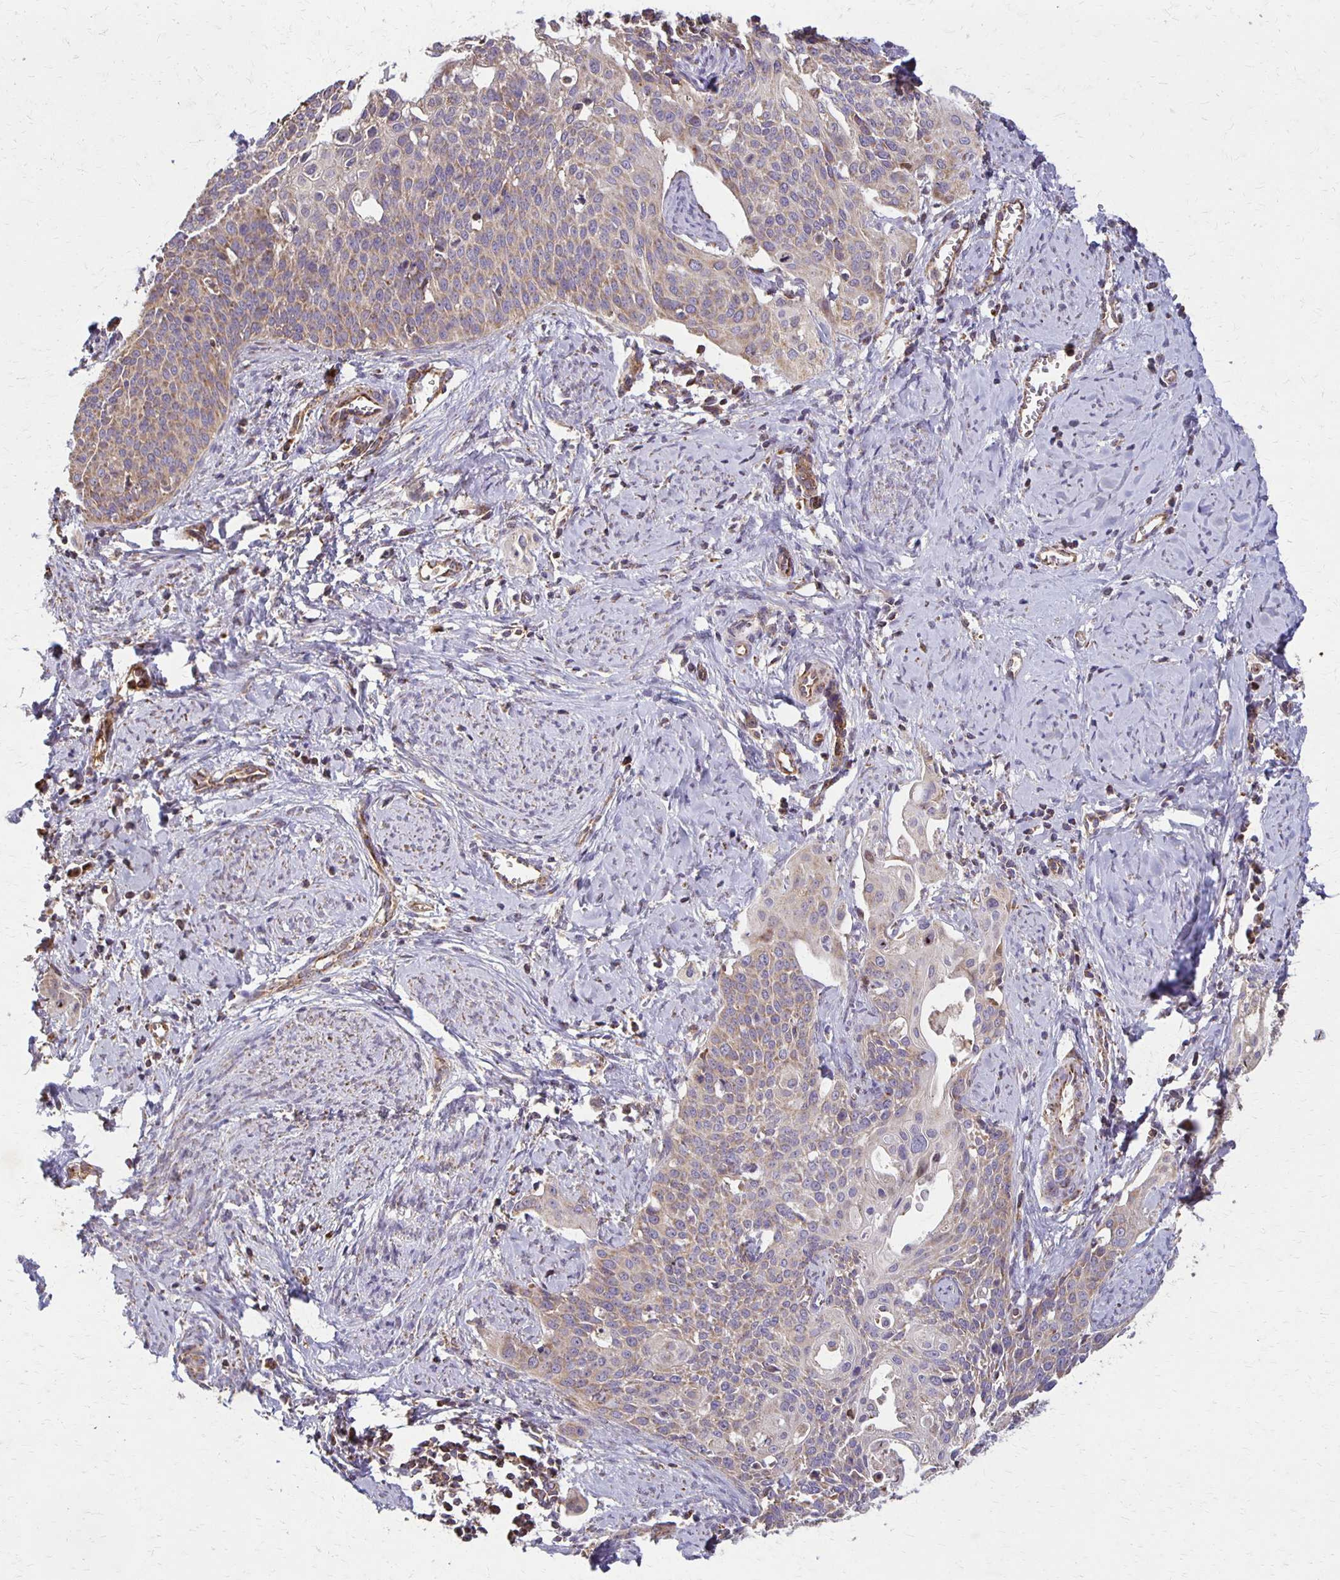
{"staining": {"intensity": "moderate", "quantity": "25%-75%", "location": "cytoplasmic/membranous"}, "tissue": "cervical cancer", "cell_type": "Tumor cells", "image_type": "cancer", "snomed": [{"axis": "morphology", "description": "Squamous cell carcinoma, NOS"}, {"axis": "topography", "description": "Cervix"}], "caption": "Immunohistochemical staining of cervical cancer (squamous cell carcinoma) demonstrates medium levels of moderate cytoplasmic/membranous staining in approximately 25%-75% of tumor cells.", "gene": "EIF4EBP2", "patient": {"sex": "female", "age": 44}}